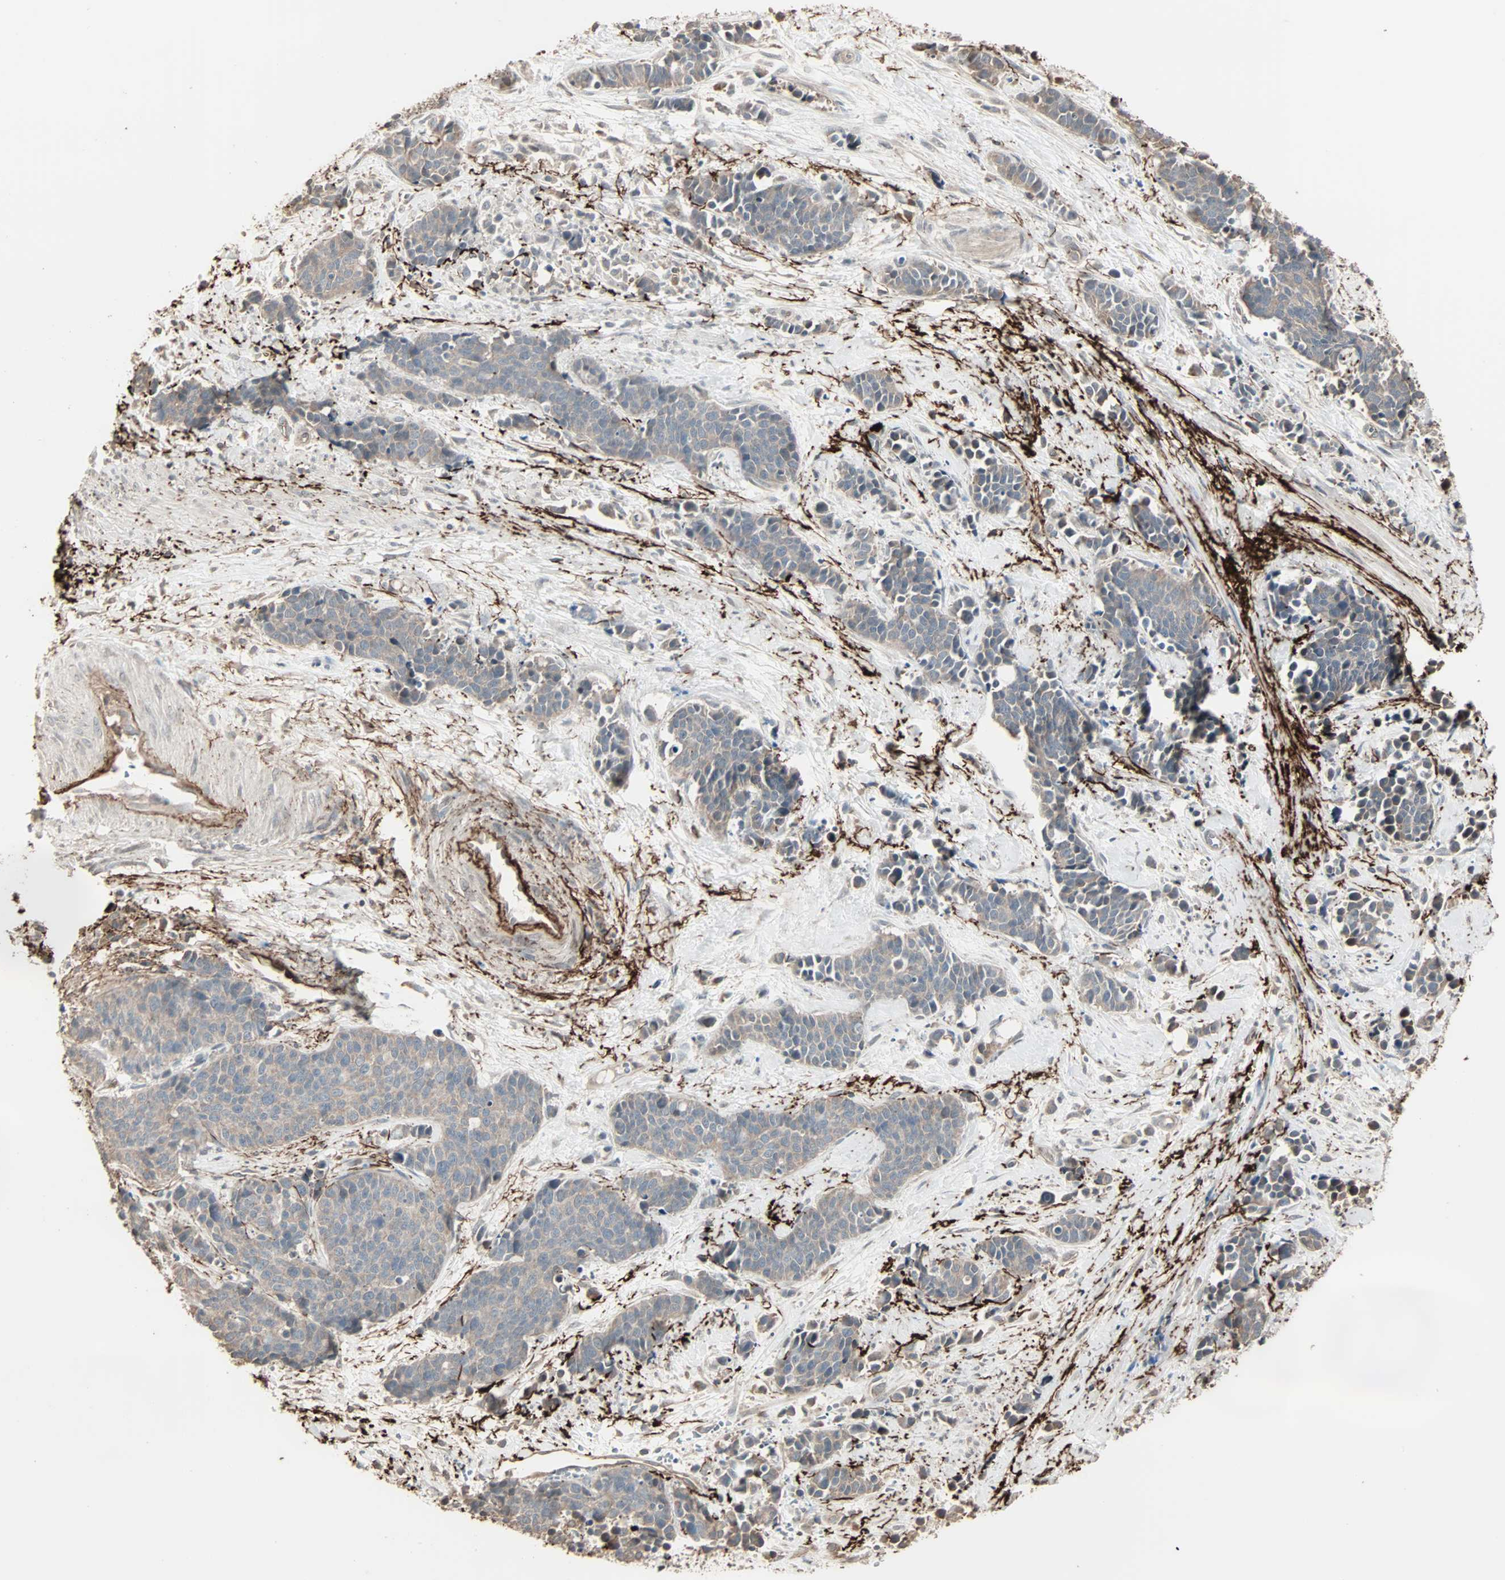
{"staining": {"intensity": "weak", "quantity": "<25%", "location": "cytoplasmic/membranous"}, "tissue": "cervical cancer", "cell_type": "Tumor cells", "image_type": "cancer", "snomed": [{"axis": "morphology", "description": "Squamous cell carcinoma, NOS"}, {"axis": "topography", "description": "Cervix"}], "caption": "Tumor cells are negative for protein expression in human cervical cancer (squamous cell carcinoma).", "gene": "CALCRL", "patient": {"sex": "female", "age": 35}}